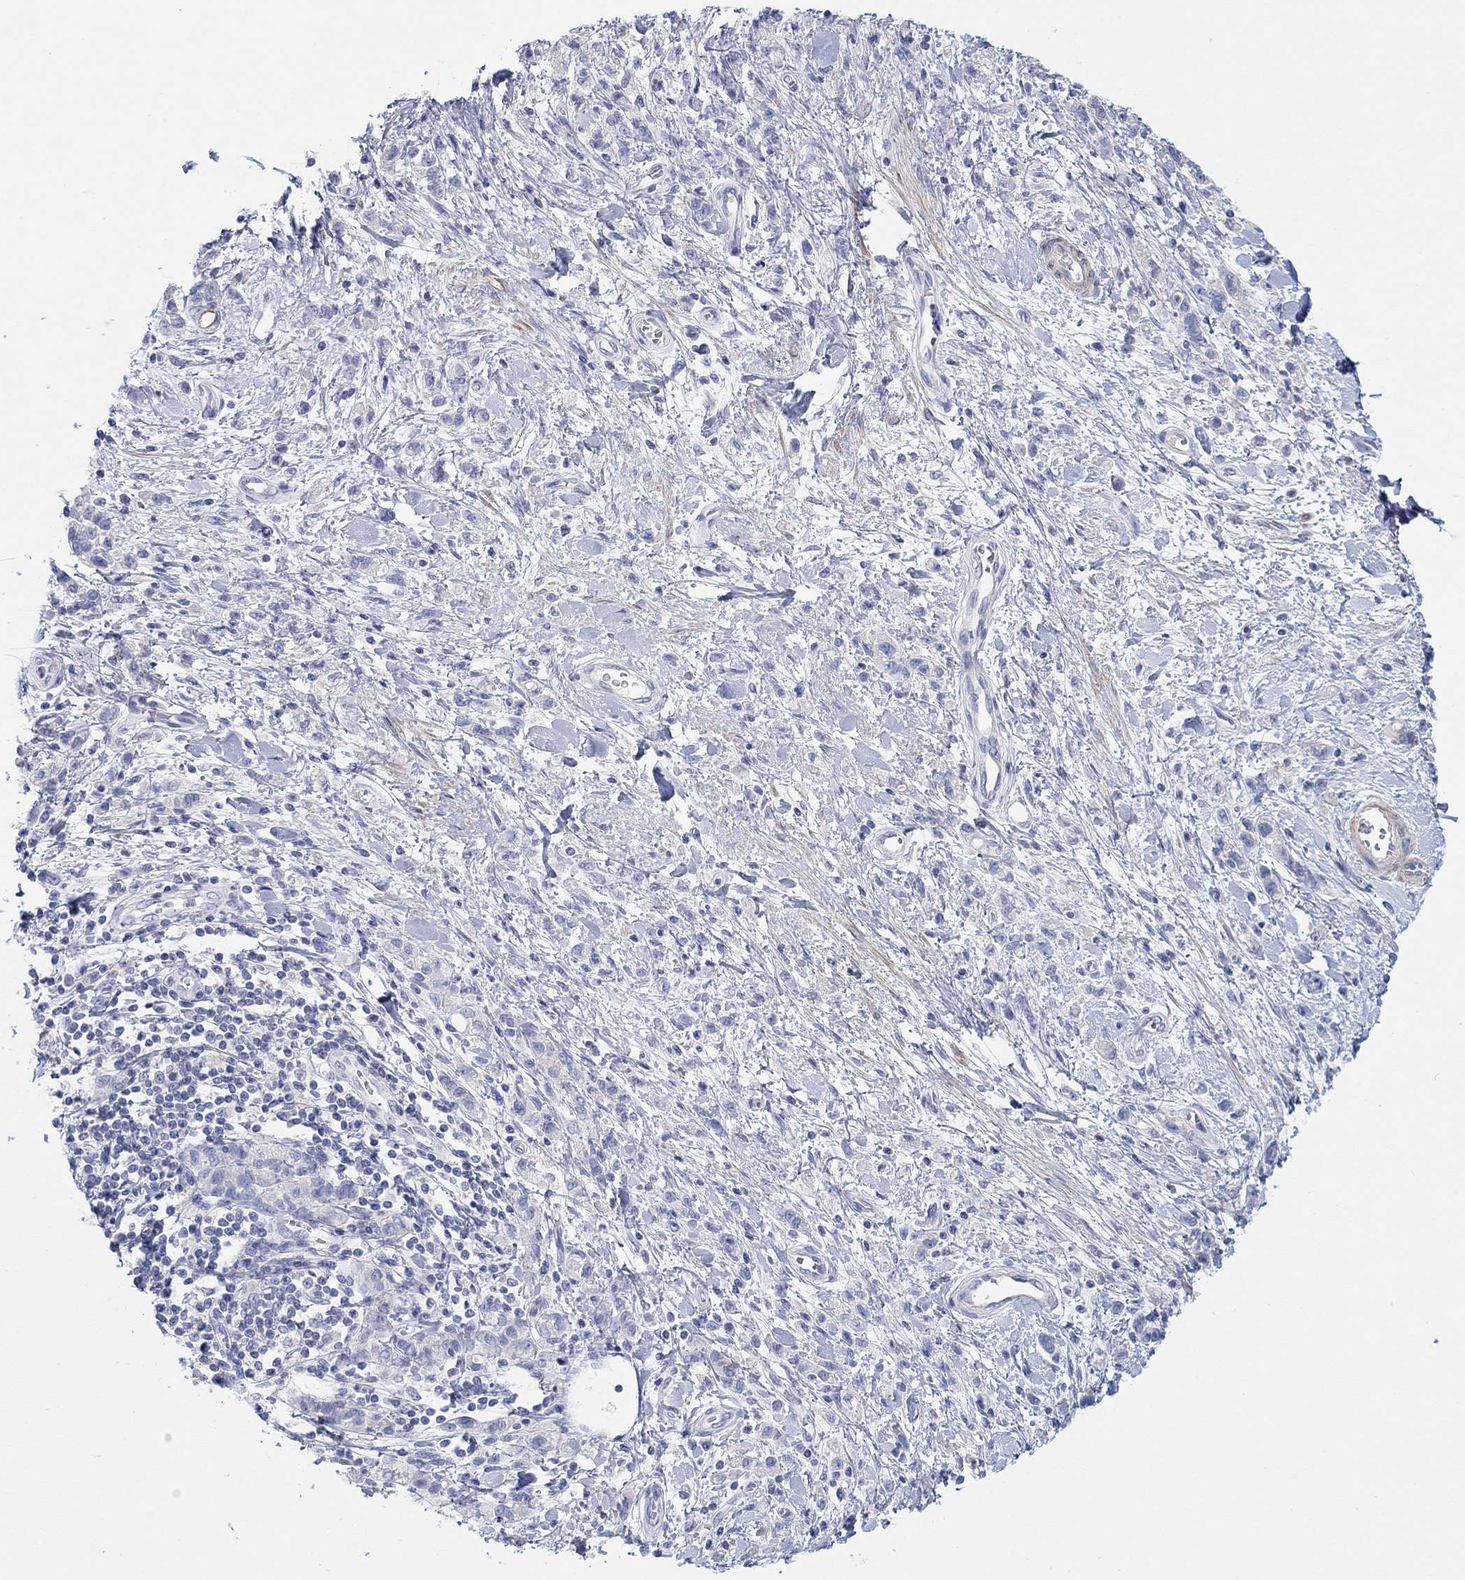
{"staining": {"intensity": "negative", "quantity": "none", "location": "none"}, "tissue": "stomach cancer", "cell_type": "Tumor cells", "image_type": "cancer", "snomed": [{"axis": "morphology", "description": "Adenocarcinoma, NOS"}, {"axis": "topography", "description": "Stomach"}], "caption": "Tumor cells are negative for brown protein staining in adenocarcinoma (stomach).", "gene": "PPIL6", "patient": {"sex": "male", "age": 77}}